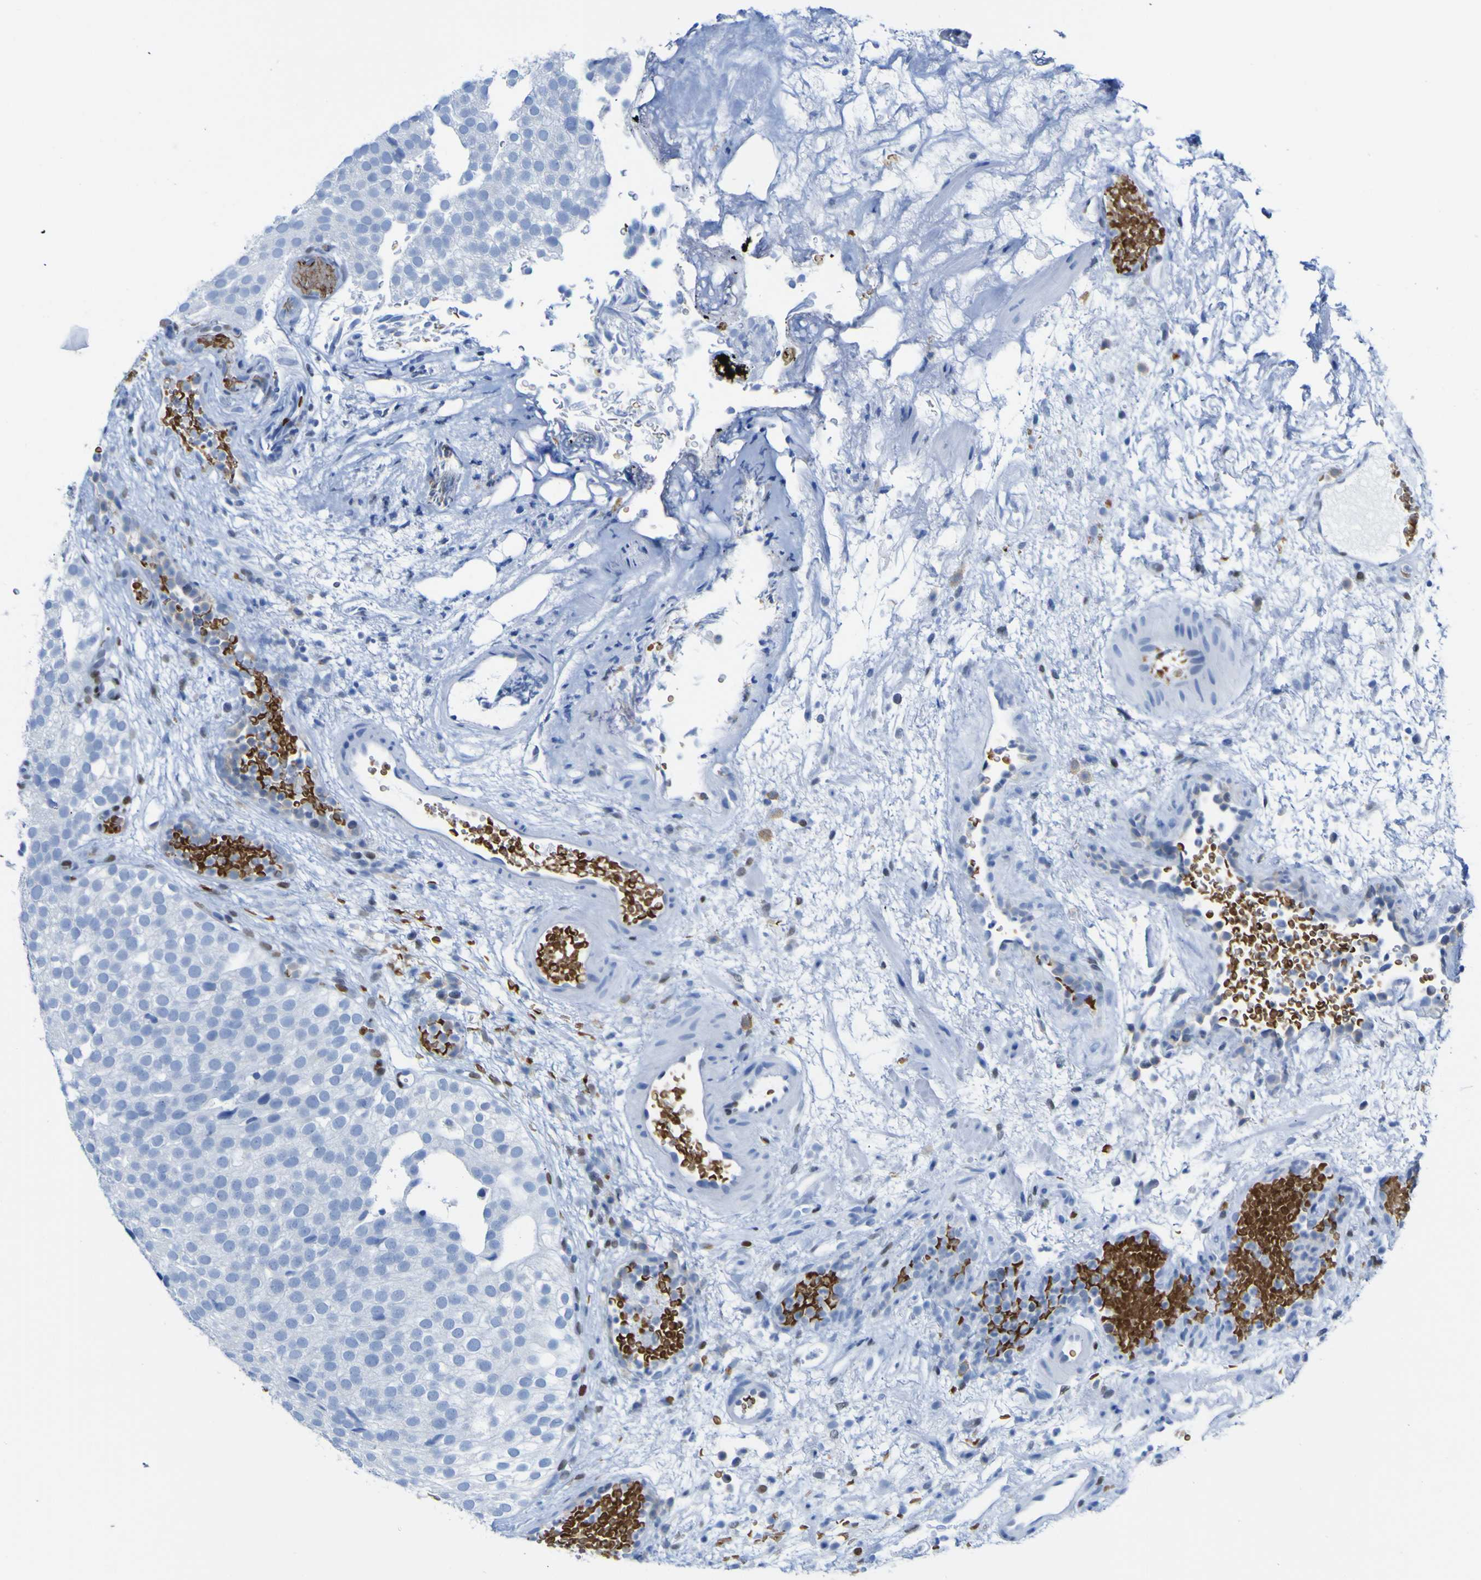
{"staining": {"intensity": "negative", "quantity": "none", "location": "none"}, "tissue": "urothelial cancer", "cell_type": "Tumor cells", "image_type": "cancer", "snomed": [{"axis": "morphology", "description": "Urothelial carcinoma, Low grade"}, {"axis": "topography", "description": "Urinary bladder"}], "caption": "DAB (3,3'-diaminobenzidine) immunohistochemical staining of human urothelial cancer shows no significant staining in tumor cells.", "gene": "DACH1", "patient": {"sex": "male", "age": 78}}